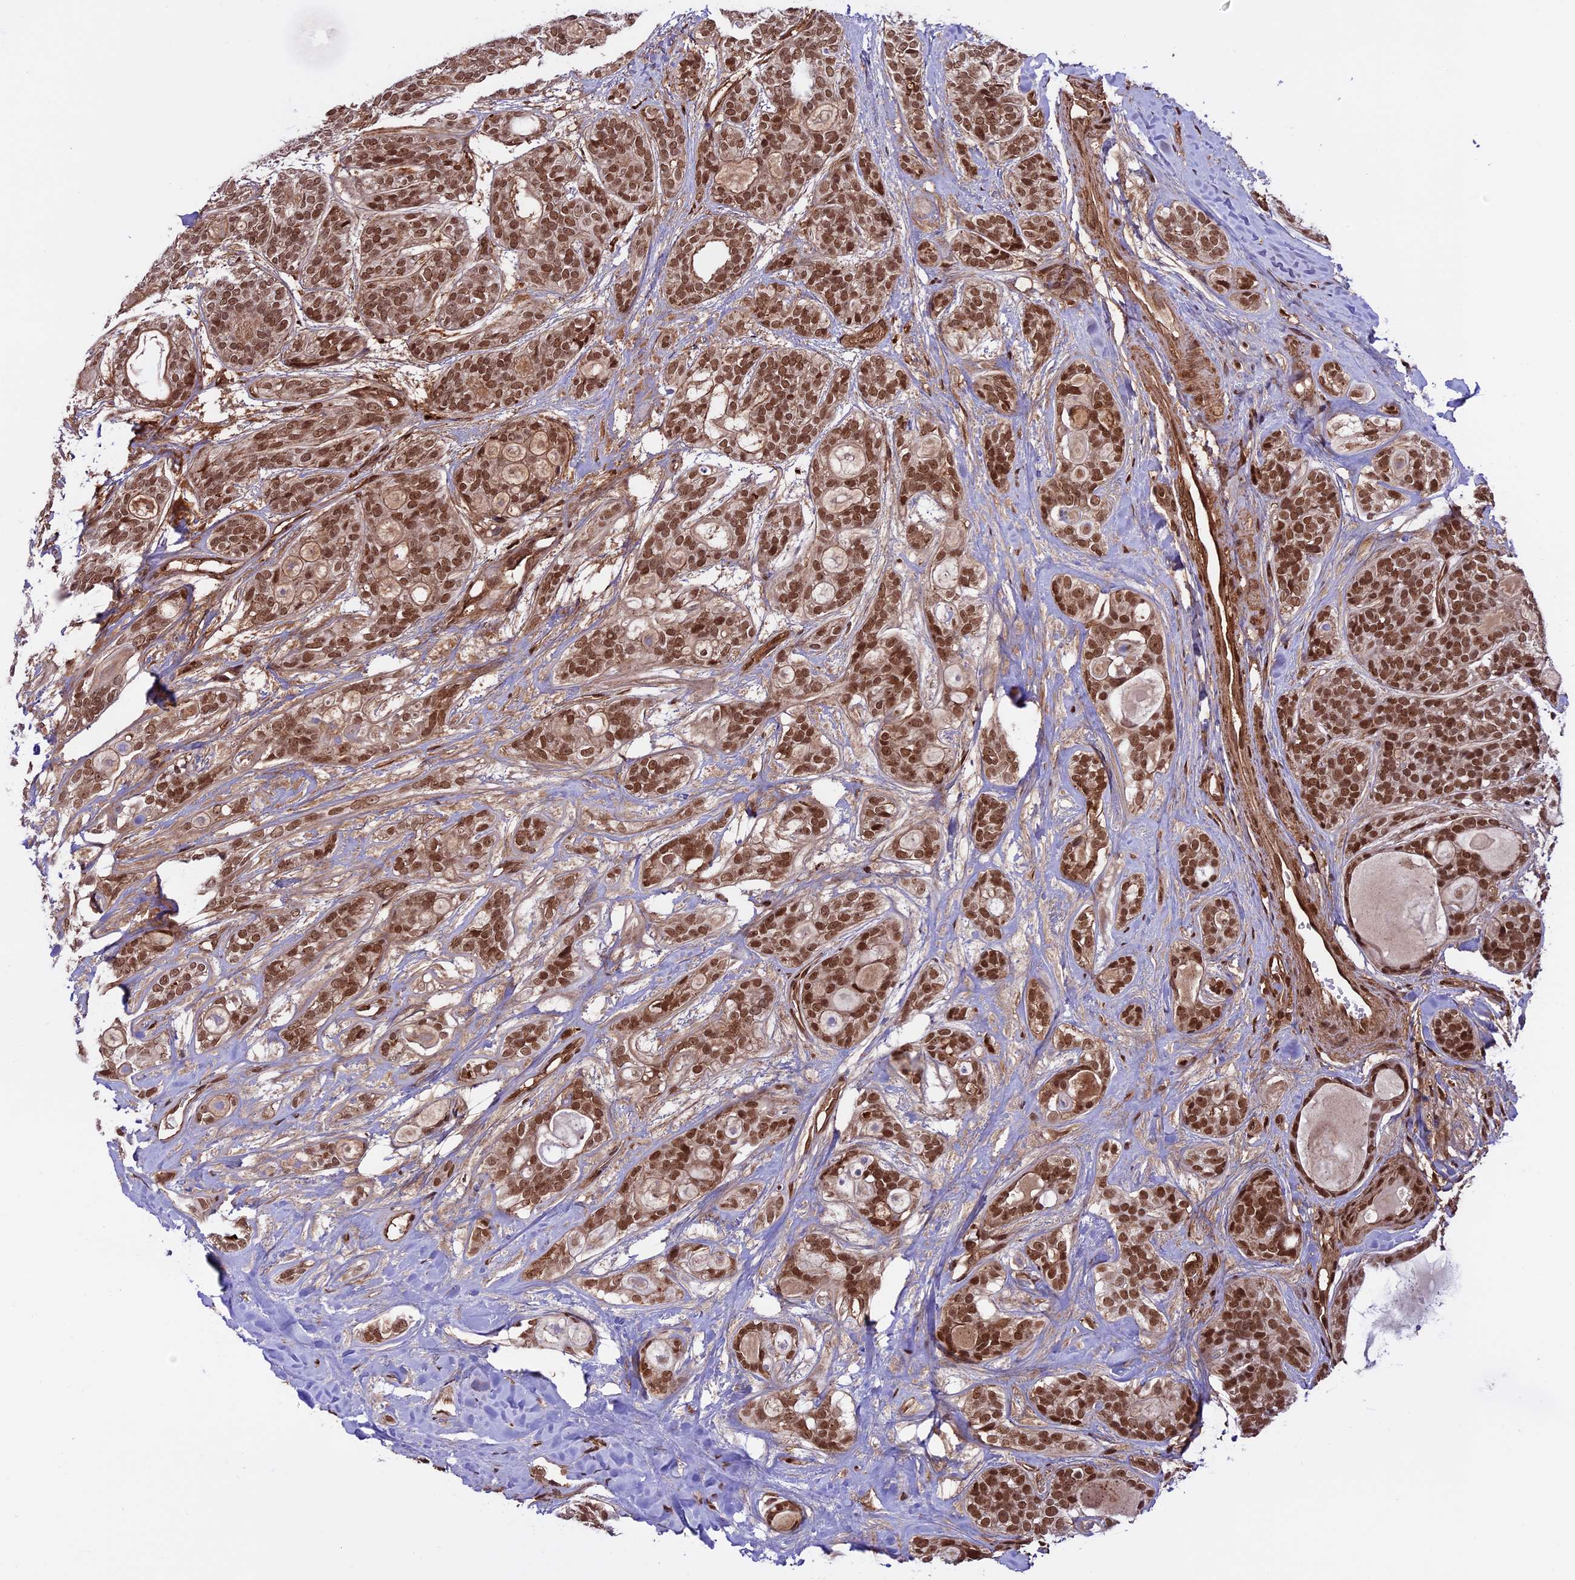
{"staining": {"intensity": "moderate", "quantity": ">75%", "location": "nuclear"}, "tissue": "head and neck cancer", "cell_type": "Tumor cells", "image_type": "cancer", "snomed": [{"axis": "morphology", "description": "Adenocarcinoma, NOS"}, {"axis": "topography", "description": "Head-Neck"}], "caption": "Head and neck adenocarcinoma stained with immunohistochemistry (IHC) demonstrates moderate nuclear positivity in about >75% of tumor cells.", "gene": "MPHOSPH8", "patient": {"sex": "male", "age": 66}}